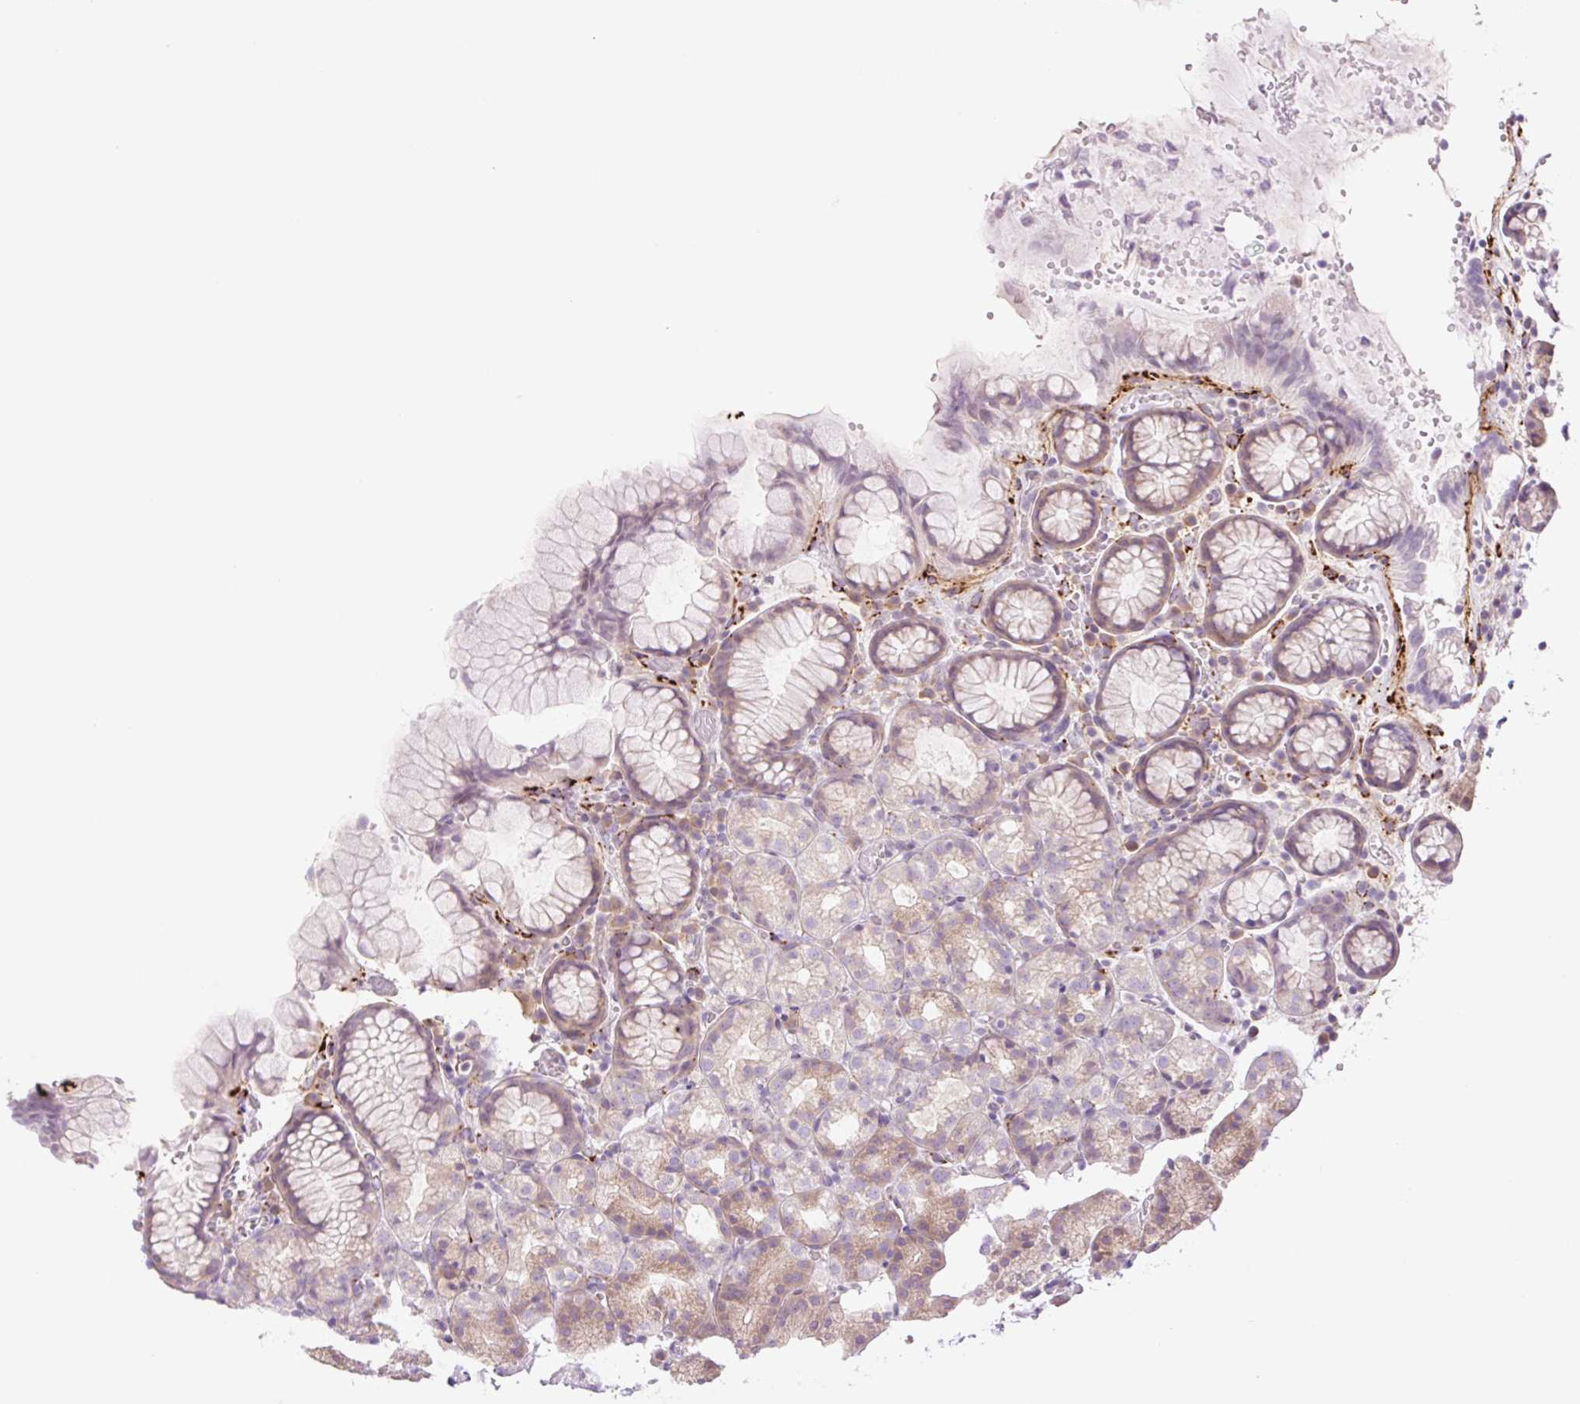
{"staining": {"intensity": "weak", "quantity": "25%-75%", "location": "cytoplasmic/membranous"}, "tissue": "stomach", "cell_type": "Glandular cells", "image_type": "normal", "snomed": [{"axis": "morphology", "description": "Normal tissue, NOS"}, {"axis": "topography", "description": "Stomach, upper"}], "caption": "Immunohistochemical staining of normal stomach exhibits weak cytoplasmic/membranous protein expression in about 25%-75% of glandular cells.", "gene": "COL5A1", "patient": {"sex": "female", "age": 81}}